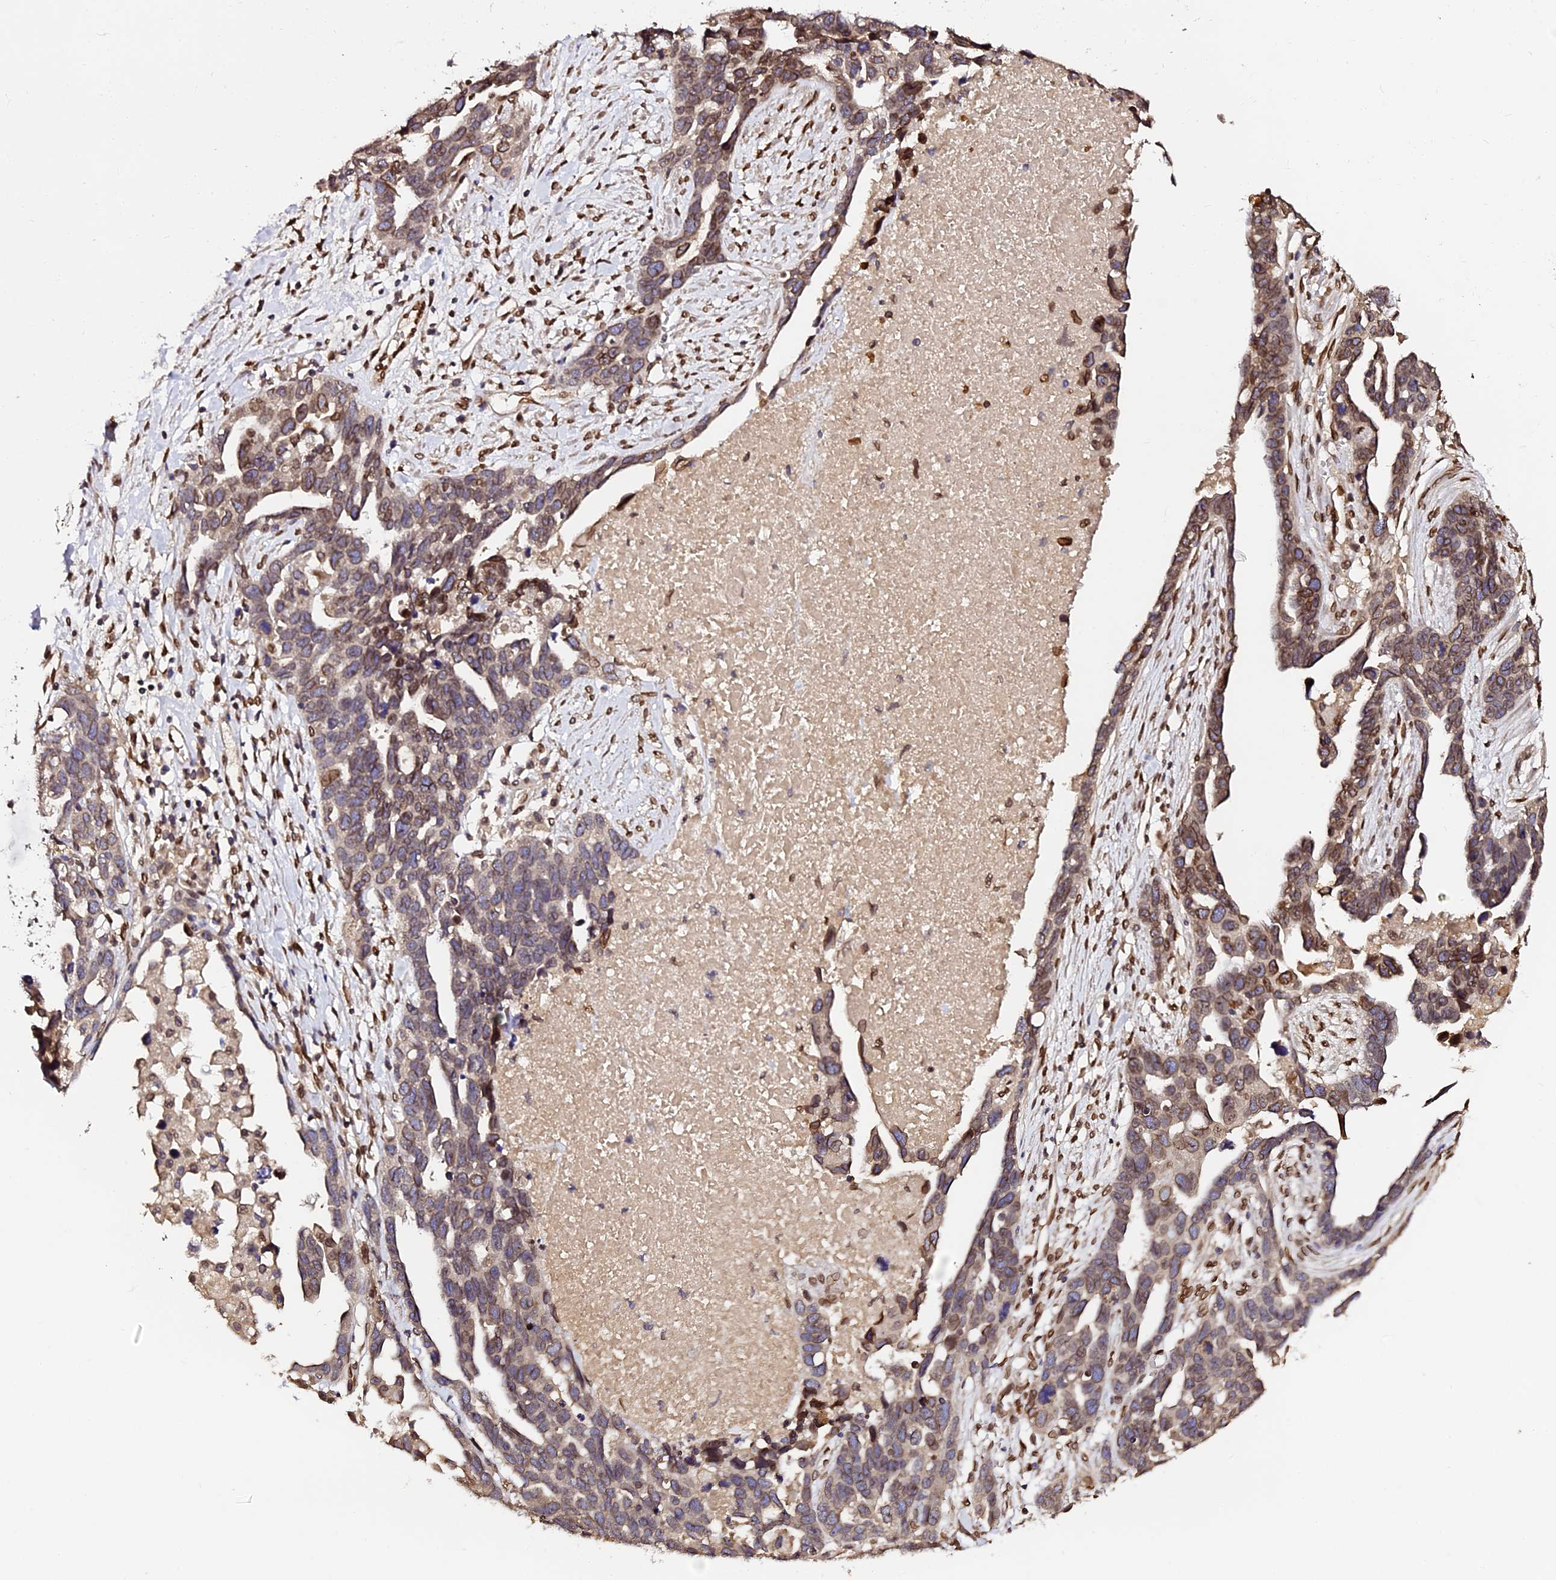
{"staining": {"intensity": "strong", "quantity": "25%-75%", "location": "cytoplasmic/membranous,nuclear"}, "tissue": "ovarian cancer", "cell_type": "Tumor cells", "image_type": "cancer", "snomed": [{"axis": "morphology", "description": "Cystadenocarcinoma, serous, NOS"}, {"axis": "topography", "description": "Ovary"}], "caption": "High-magnification brightfield microscopy of ovarian cancer (serous cystadenocarcinoma) stained with DAB (3,3'-diaminobenzidine) (brown) and counterstained with hematoxylin (blue). tumor cells exhibit strong cytoplasmic/membranous and nuclear staining is identified in approximately25%-75% of cells.", "gene": "ANAPC5", "patient": {"sex": "female", "age": 54}}